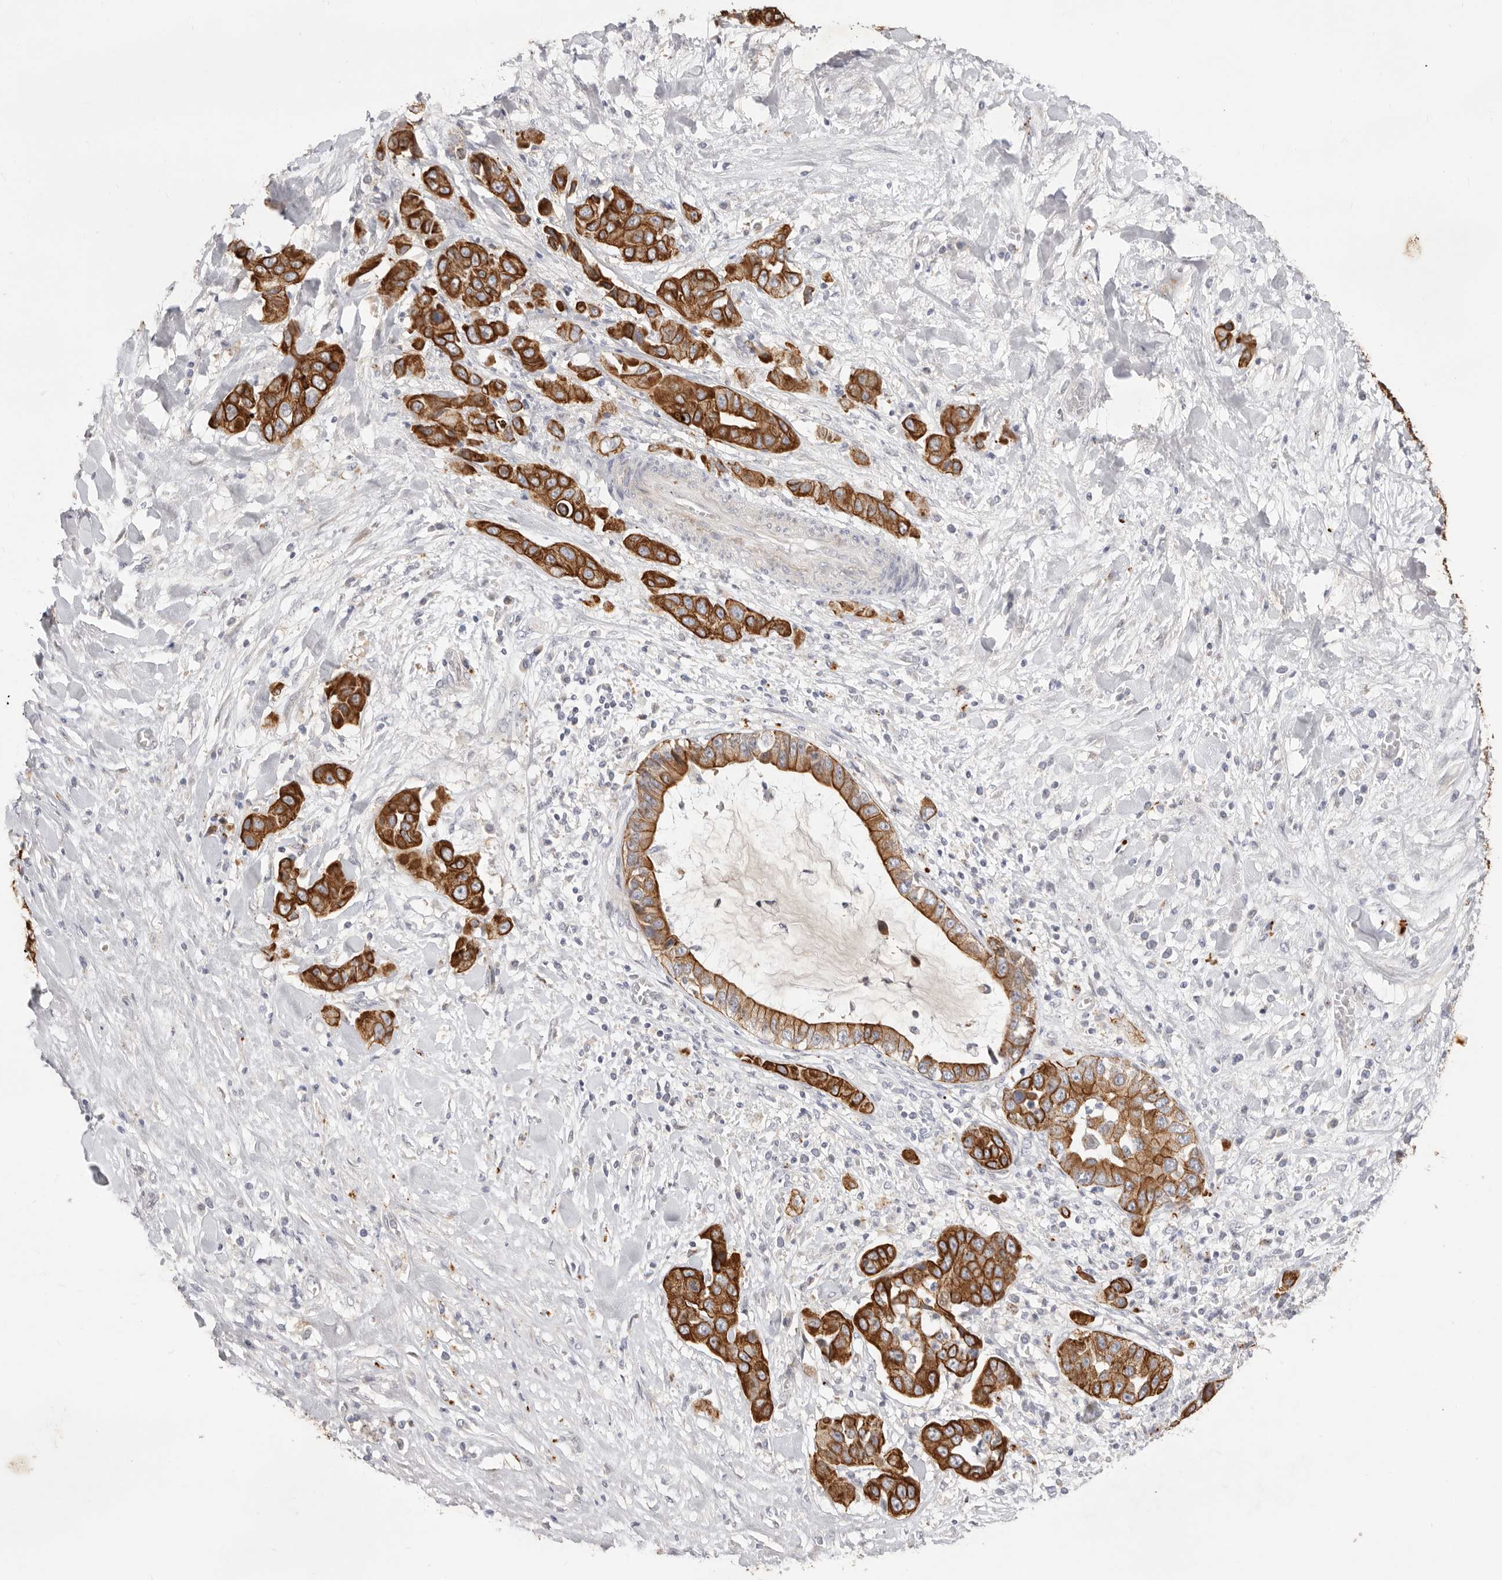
{"staining": {"intensity": "strong", "quantity": ">75%", "location": "cytoplasmic/membranous"}, "tissue": "liver cancer", "cell_type": "Tumor cells", "image_type": "cancer", "snomed": [{"axis": "morphology", "description": "Cholangiocarcinoma"}, {"axis": "topography", "description": "Liver"}], "caption": "Cholangiocarcinoma (liver) was stained to show a protein in brown. There is high levels of strong cytoplasmic/membranous expression in approximately >75% of tumor cells.", "gene": "USH1C", "patient": {"sex": "female", "age": 52}}